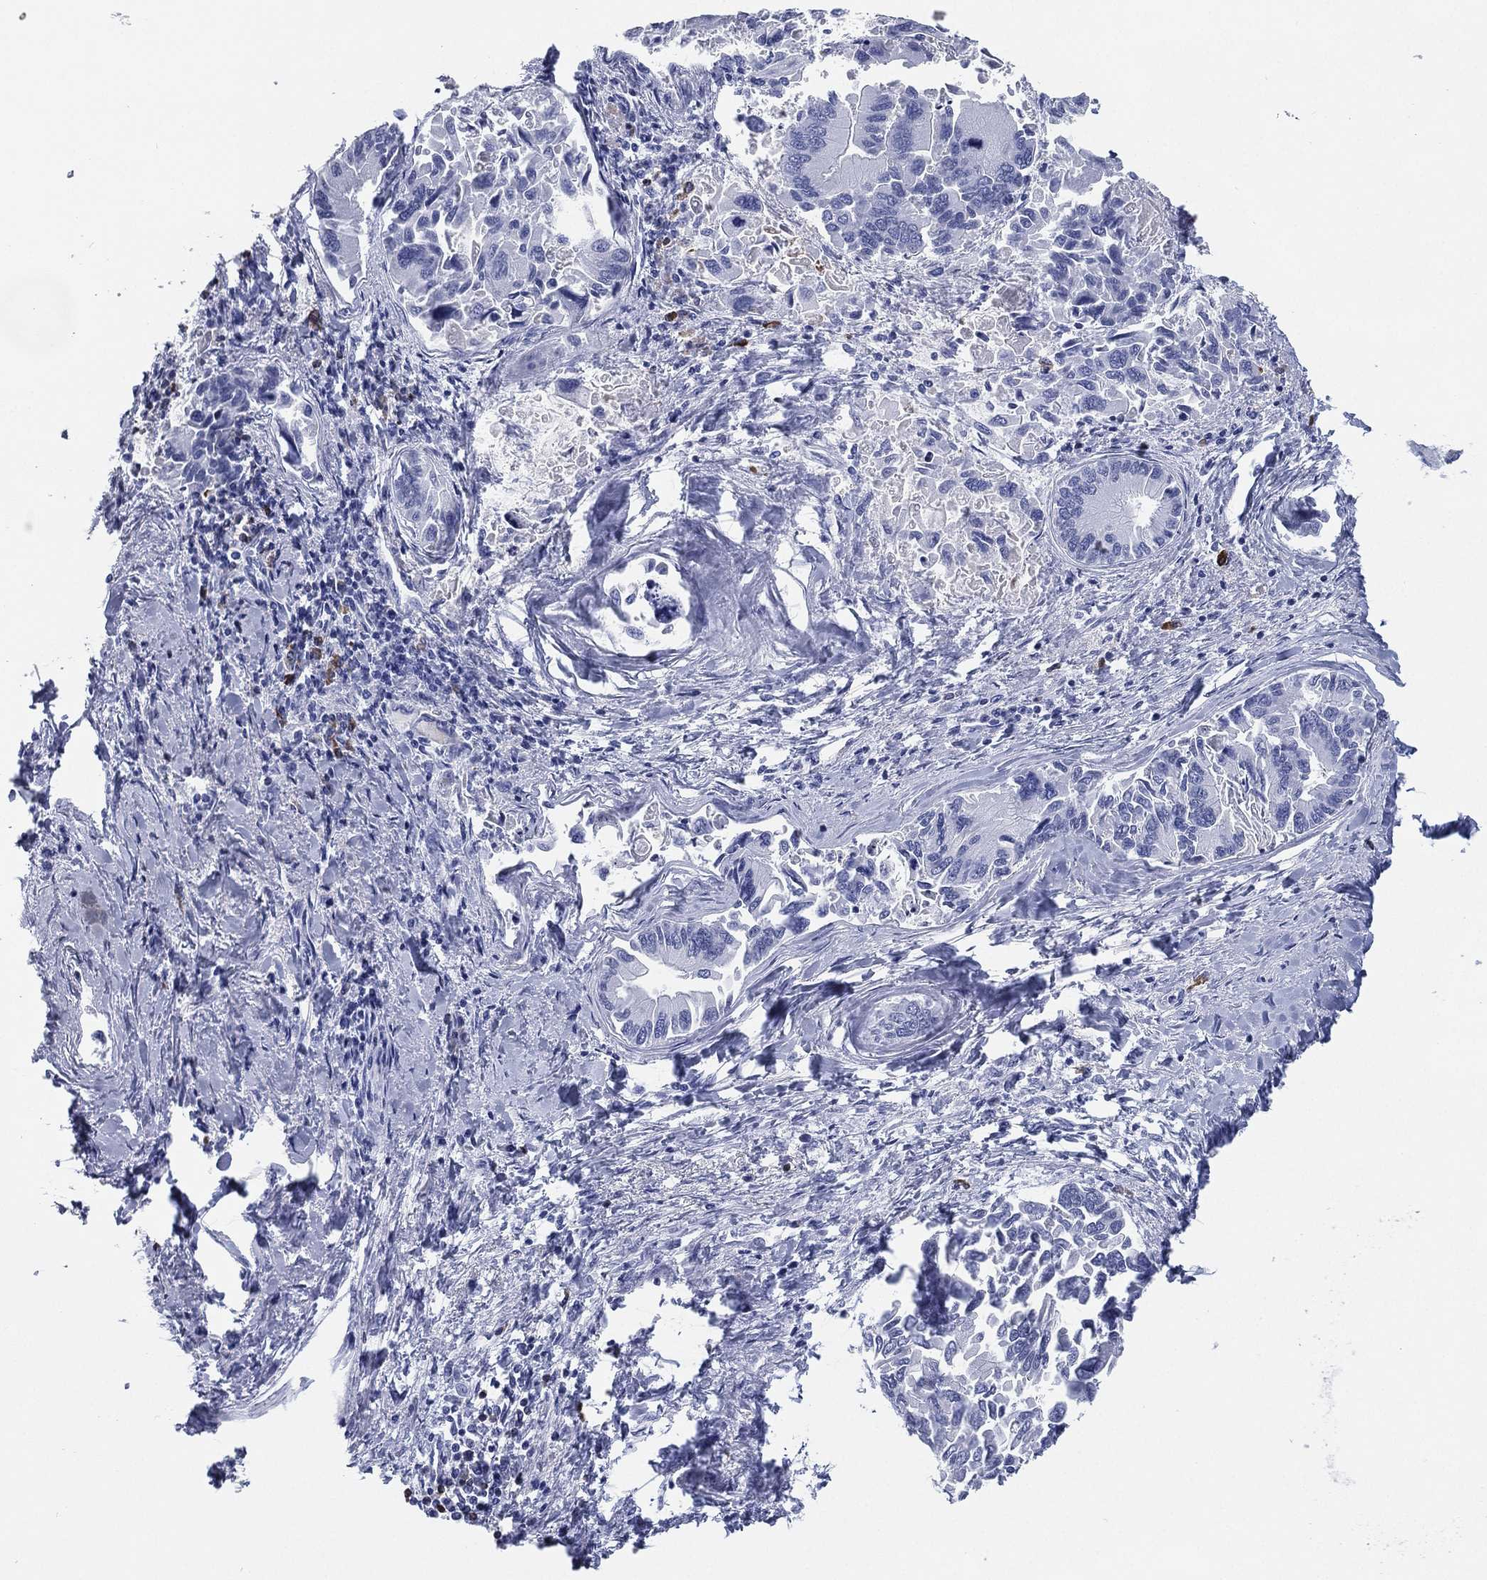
{"staining": {"intensity": "negative", "quantity": "none", "location": "none"}, "tissue": "liver cancer", "cell_type": "Tumor cells", "image_type": "cancer", "snomed": [{"axis": "morphology", "description": "Cholangiocarcinoma"}, {"axis": "topography", "description": "Liver"}], "caption": "DAB (3,3'-diaminobenzidine) immunohistochemical staining of liver cancer (cholangiocarcinoma) displays no significant expression in tumor cells.", "gene": "CD79A", "patient": {"sex": "male", "age": 66}}